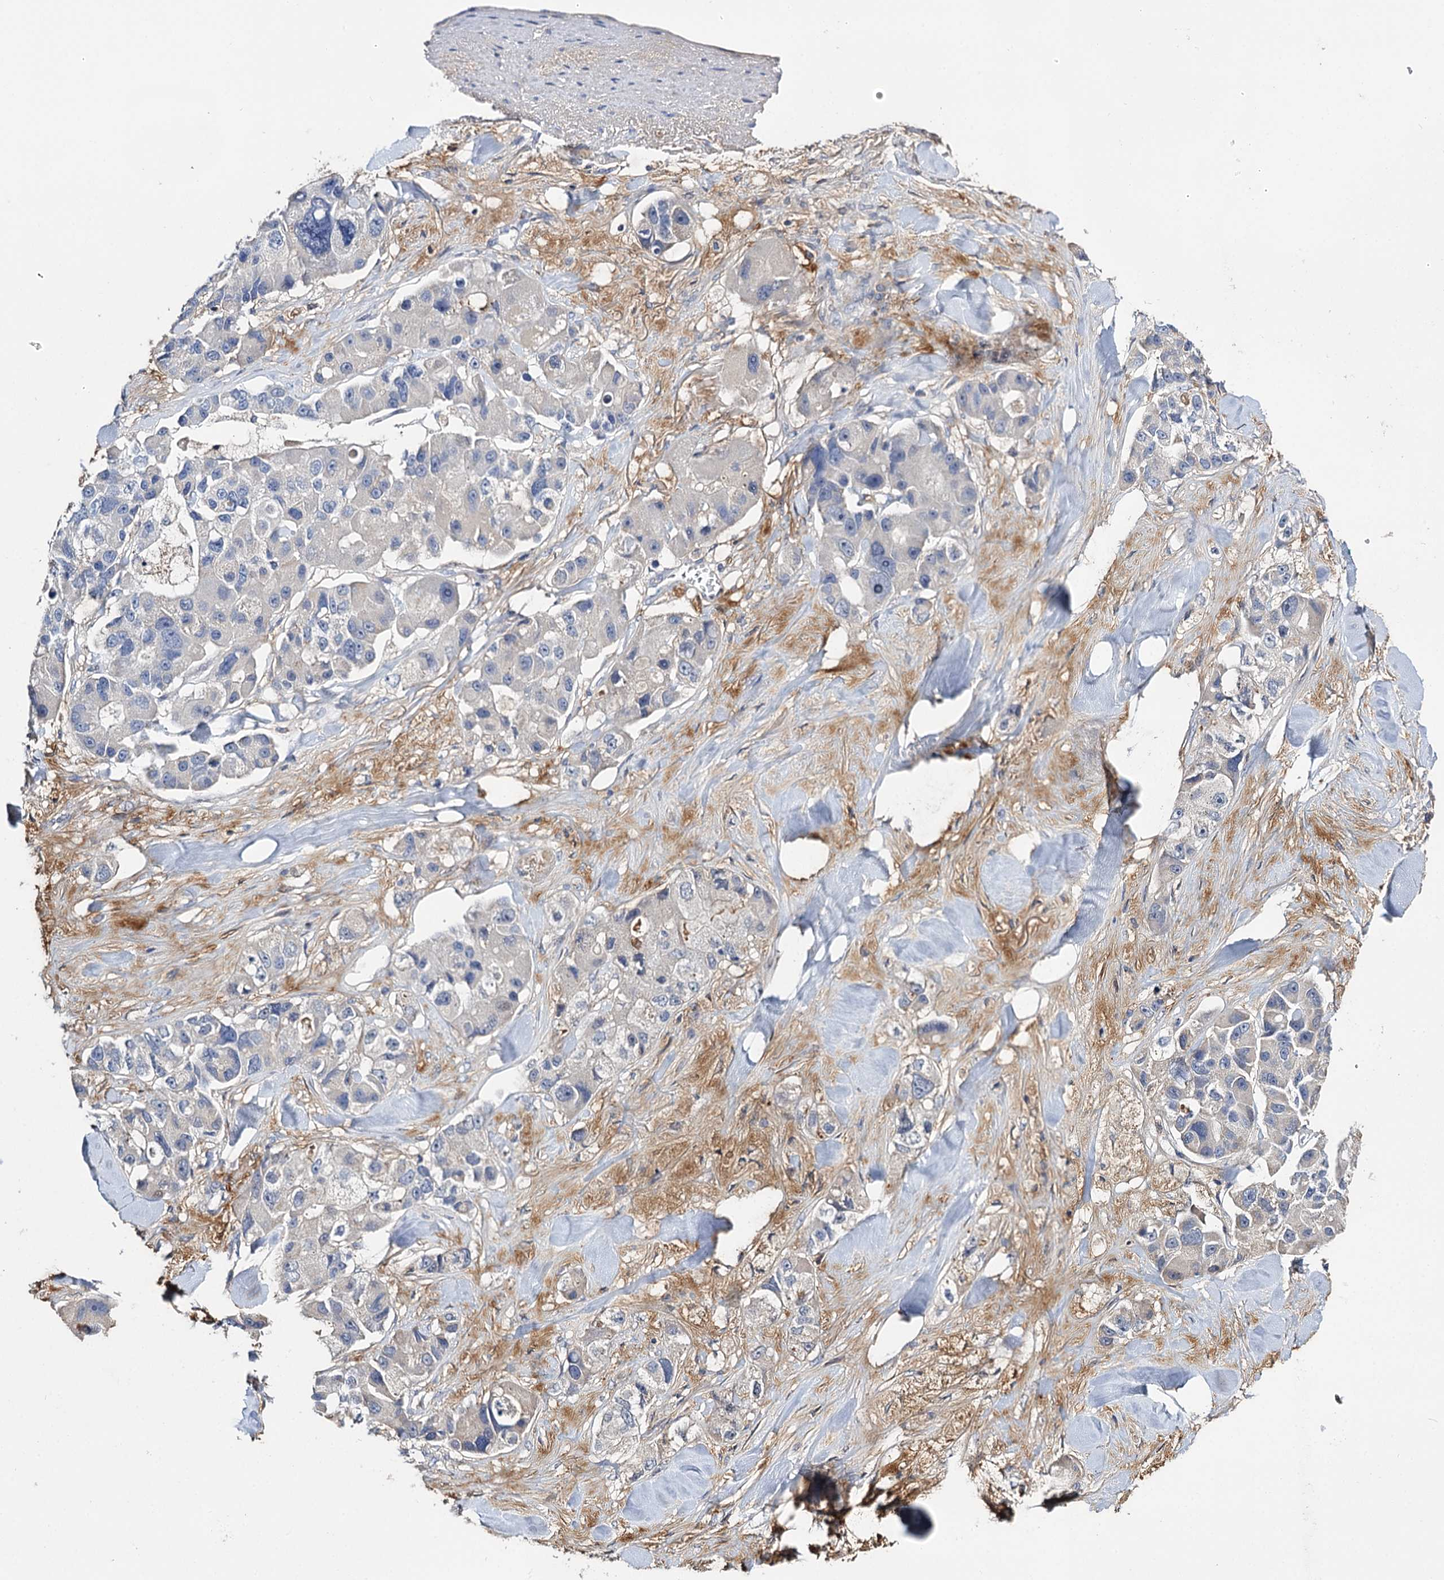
{"staining": {"intensity": "negative", "quantity": "none", "location": "none"}, "tissue": "lung cancer", "cell_type": "Tumor cells", "image_type": "cancer", "snomed": [{"axis": "morphology", "description": "Adenocarcinoma, NOS"}, {"axis": "topography", "description": "Lung"}], "caption": "DAB (3,3'-diaminobenzidine) immunohistochemical staining of lung adenocarcinoma demonstrates no significant expression in tumor cells. (DAB (3,3'-diaminobenzidine) immunohistochemistry (IHC), high magnification).", "gene": "DNAH6", "patient": {"sex": "female", "age": 54}}